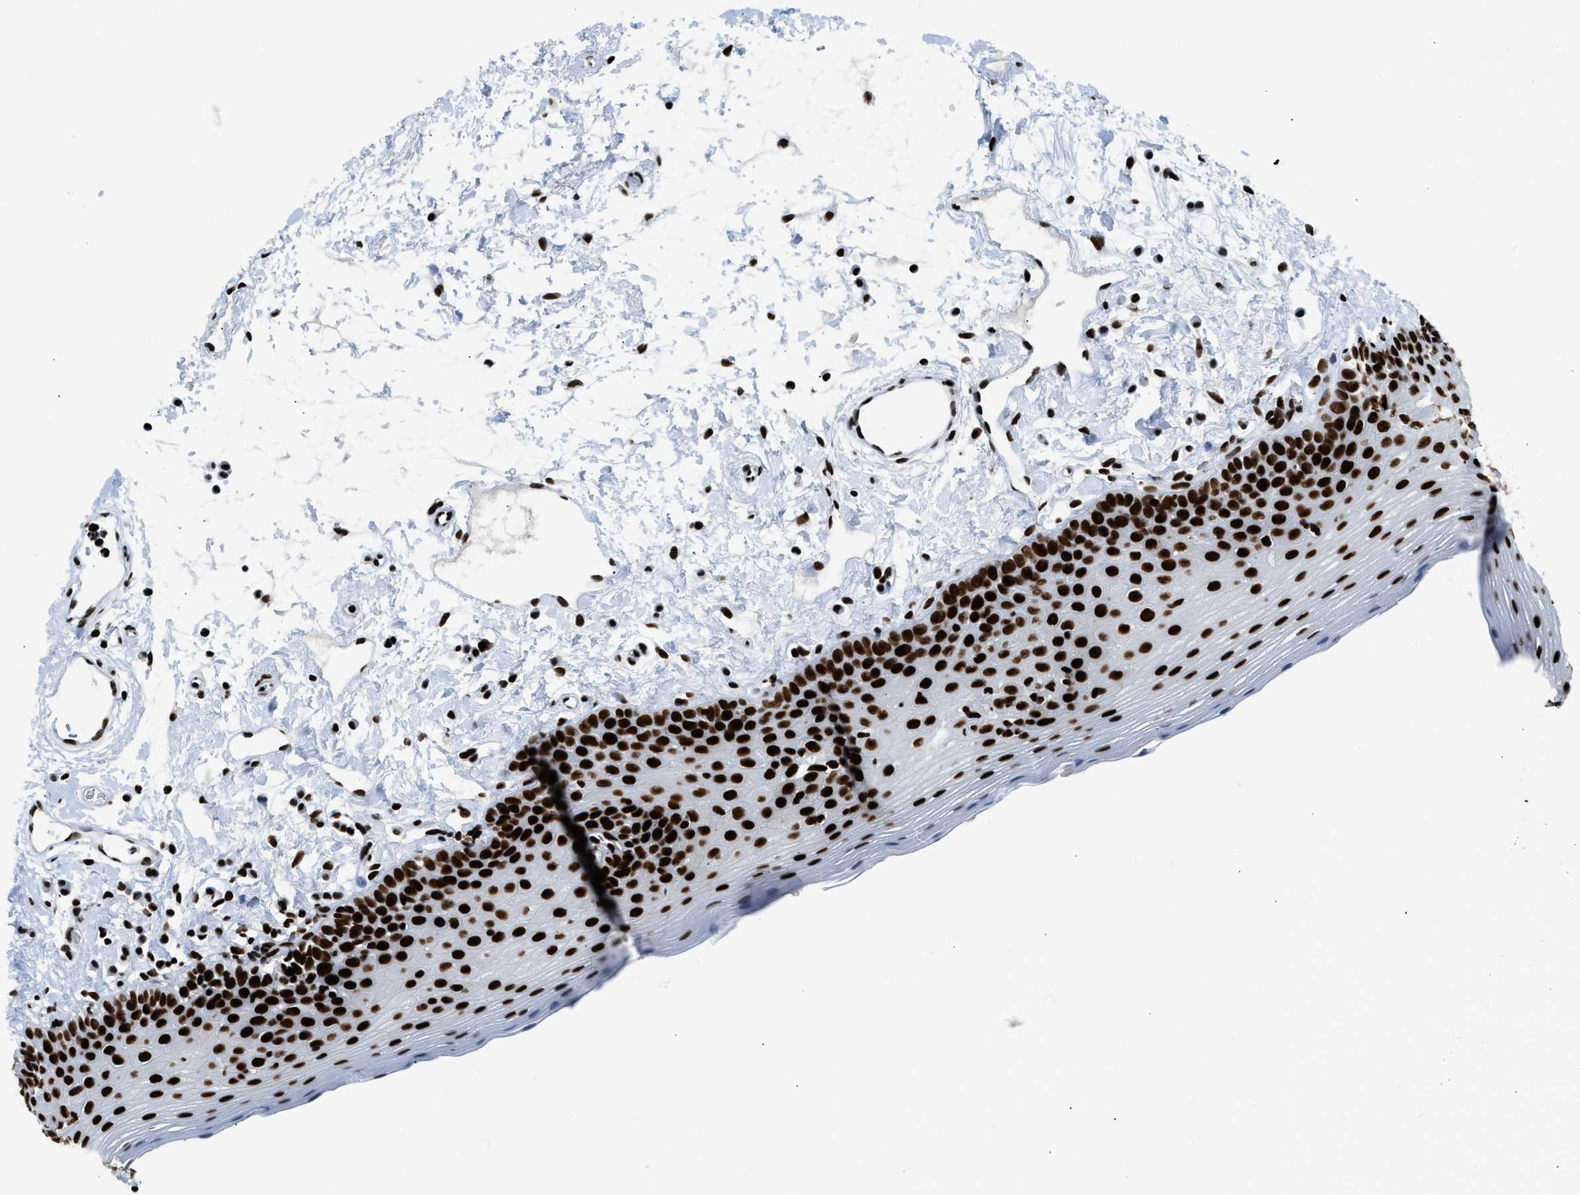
{"staining": {"intensity": "strong", "quantity": ">75%", "location": "nuclear"}, "tissue": "oral mucosa", "cell_type": "Squamous epithelial cells", "image_type": "normal", "snomed": [{"axis": "morphology", "description": "Normal tissue, NOS"}, {"axis": "topography", "description": "Oral tissue"}], "caption": "Immunohistochemistry (DAB) staining of benign human oral mucosa reveals strong nuclear protein staining in about >75% of squamous epithelial cells.", "gene": "PIF1", "patient": {"sex": "male", "age": 66}}